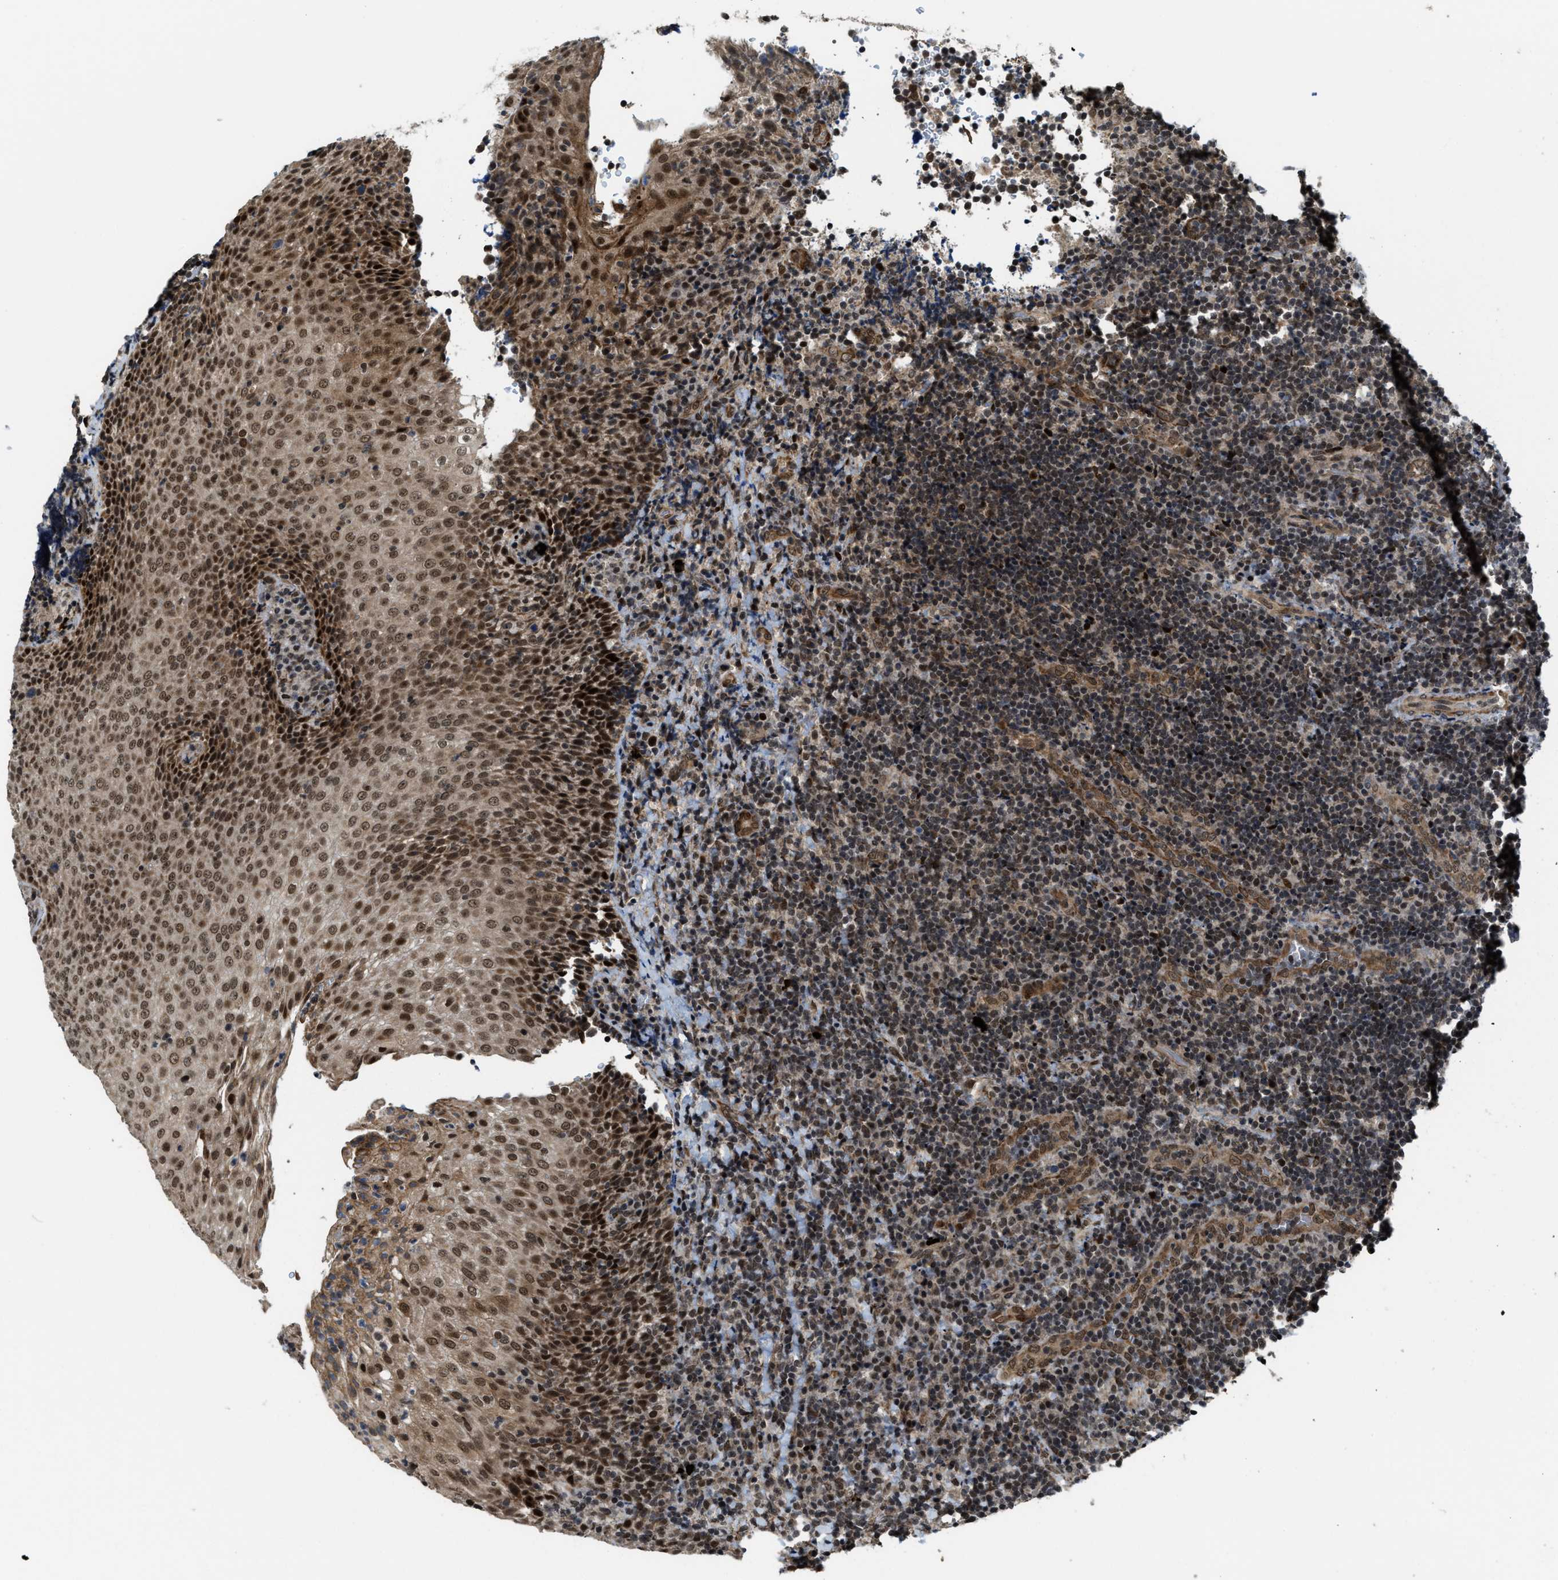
{"staining": {"intensity": "weak", "quantity": "<25%", "location": "nuclear"}, "tissue": "lymphoma", "cell_type": "Tumor cells", "image_type": "cancer", "snomed": [{"axis": "morphology", "description": "Malignant lymphoma, non-Hodgkin's type, High grade"}, {"axis": "topography", "description": "Tonsil"}], "caption": "Immunohistochemistry photomicrograph of neoplastic tissue: human lymphoma stained with DAB (3,3'-diaminobenzidine) displays no significant protein staining in tumor cells. (Brightfield microscopy of DAB immunohistochemistry at high magnification).", "gene": "ZNF250", "patient": {"sex": "female", "age": 36}}